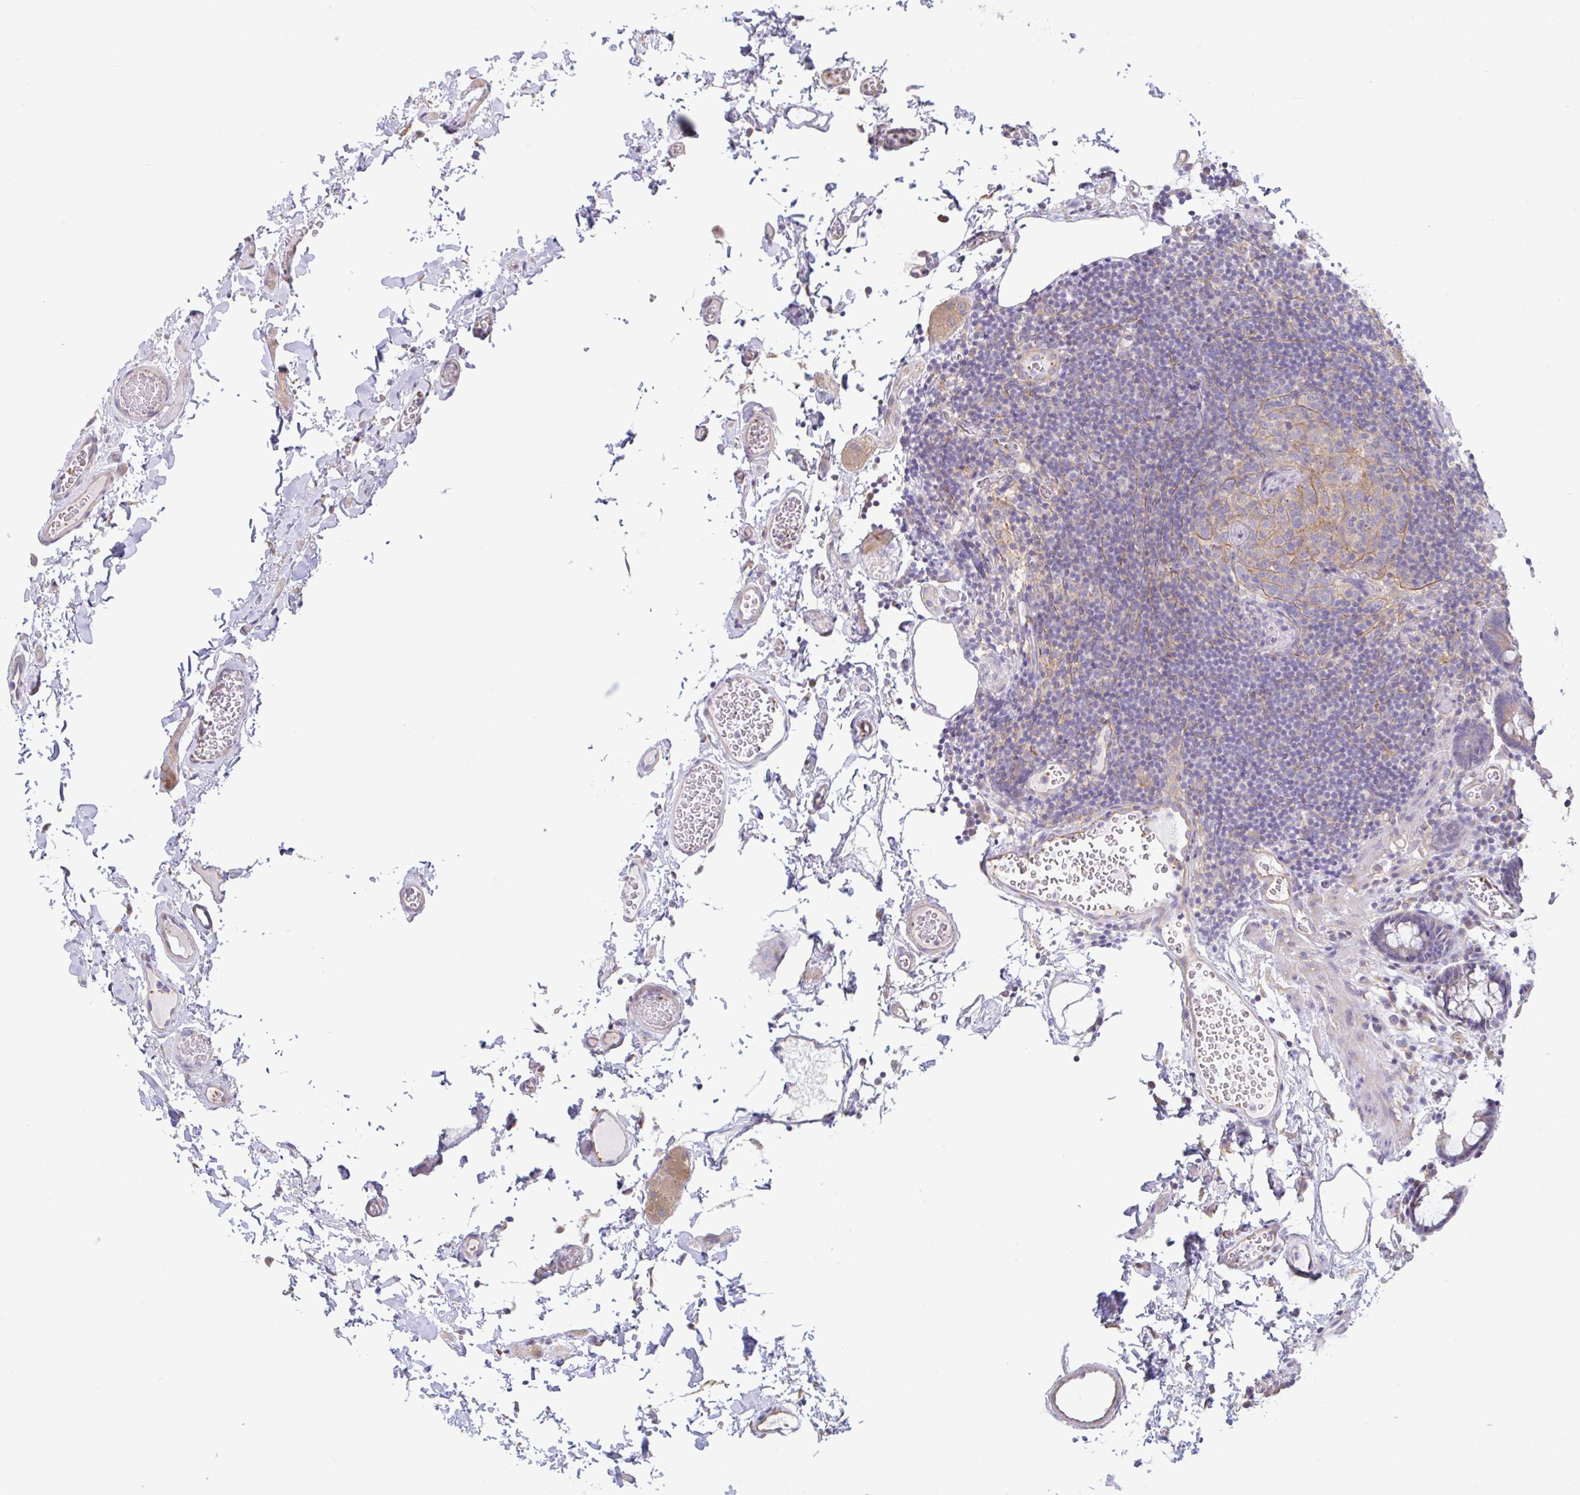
{"staining": {"intensity": "negative", "quantity": "none", "location": "none"}, "tissue": "colon", "cell_type": "Endothelial cells", "image_type": "normal", "snomed": [{"axis": "morphology", "description": "Normal tissue, NOS"}, {"axis": "topography", "description": "Colon"}, {"axis": "topography", "description": "Peripheral nerve tissue"}], "caption": "IHC micrograph of benign colon stained for a protein (brown), which exhibits no staining in endothelial cells.", "gene": "PLCD4", "patient": {"sex": "male", "age": 84}}